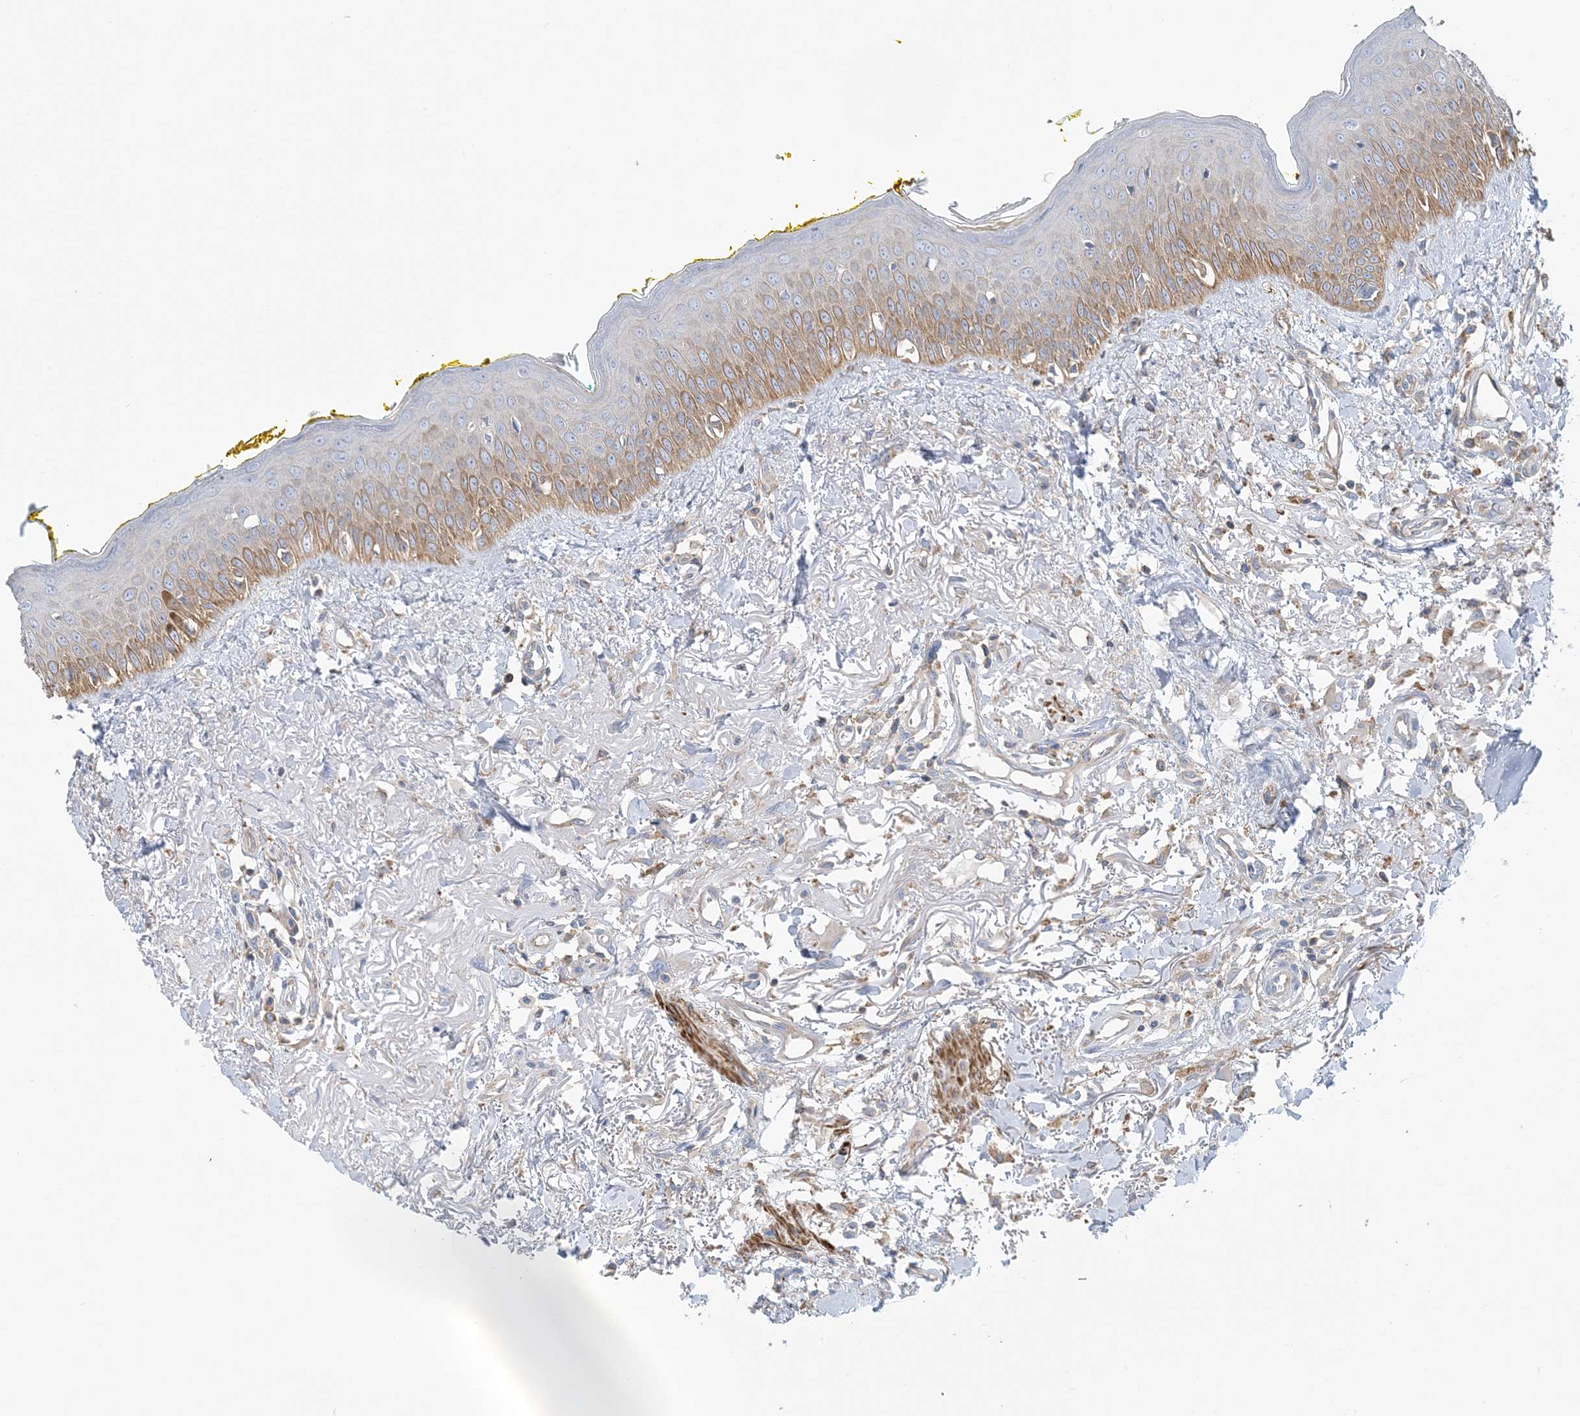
{"staining": {"intensity": "moderate", "quantity": ">75%", "location": "cytoplasmic/membranous"}, "tissue": "oral mucosa", "cell_type": "Squamous epithelial cells", "image_type": "normal", "snomed": [{"axis": "morphology", "description": "Normal tissue, NOS"}, {"axis": "topography", "description": "Oral tissue"}], "caption": "A brown stain highlights moderate cytoplasmic/membranous staining of a protein in squamous epithelial cells of benign human oral mucosa.", "gene": "CALHM5", "patient": {"sex": "female", "age": 70}}